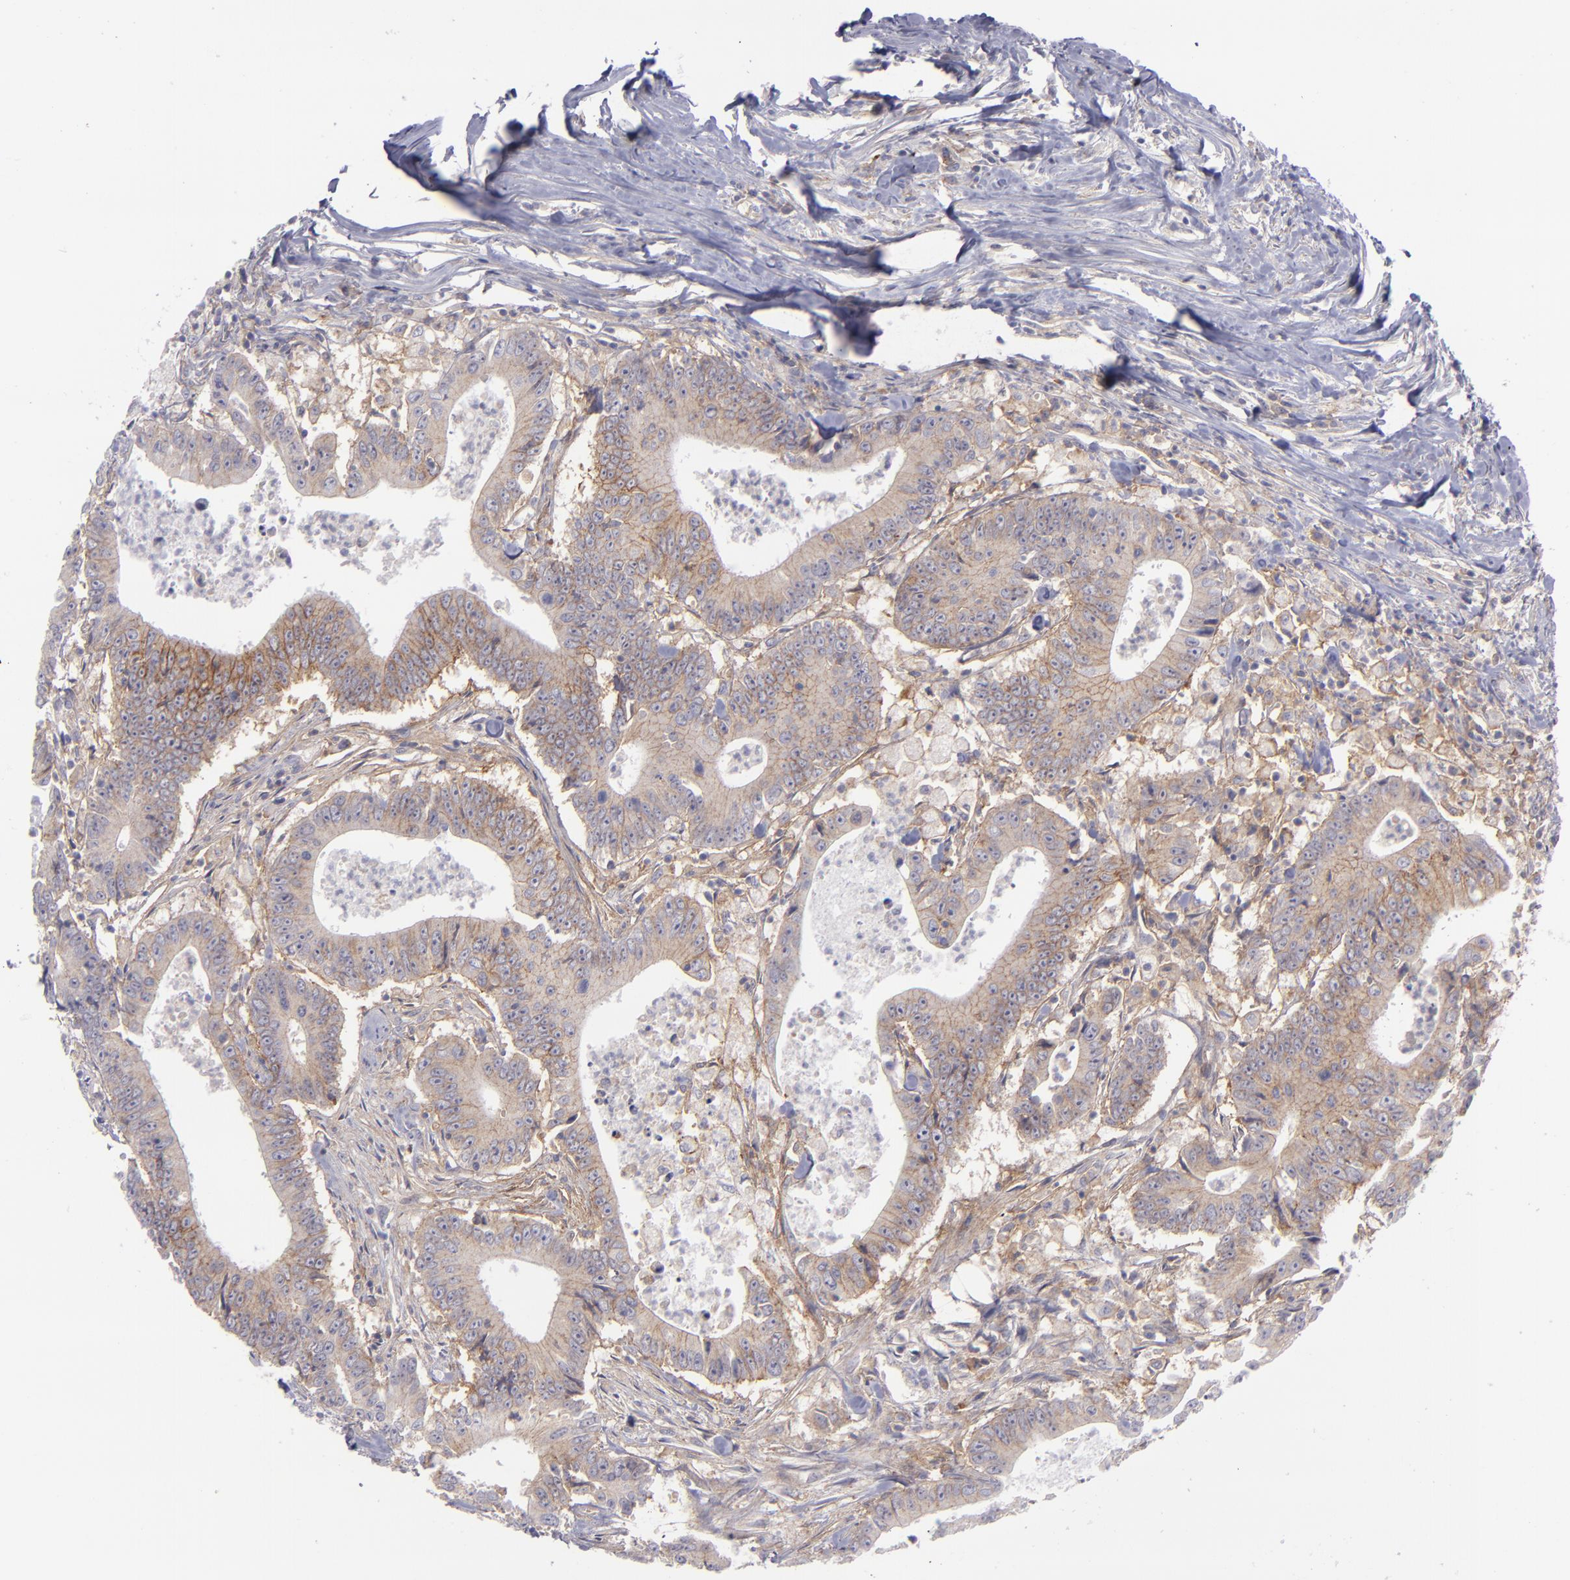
{"staining": {"intensity": "weak", "quantity": ">75%", "location": "cytoplasmic/membranous"}, "tissue": "colorectal cancer", "cell_type": "Tumor cells", "image_type": "cancer", "snomed": [{"axis": "morphology", "description": "Adenocarcinoma, NOS"}, {"axis": "topography", "description": "Colon"}], "caption": "A brown stain shows weak cytoplasmic/membranous staining of a protein in adenocarcinoma (colorectal) tumor cells.", "gene": "BSG", "patient": {"sex": "male", "age": 55}}